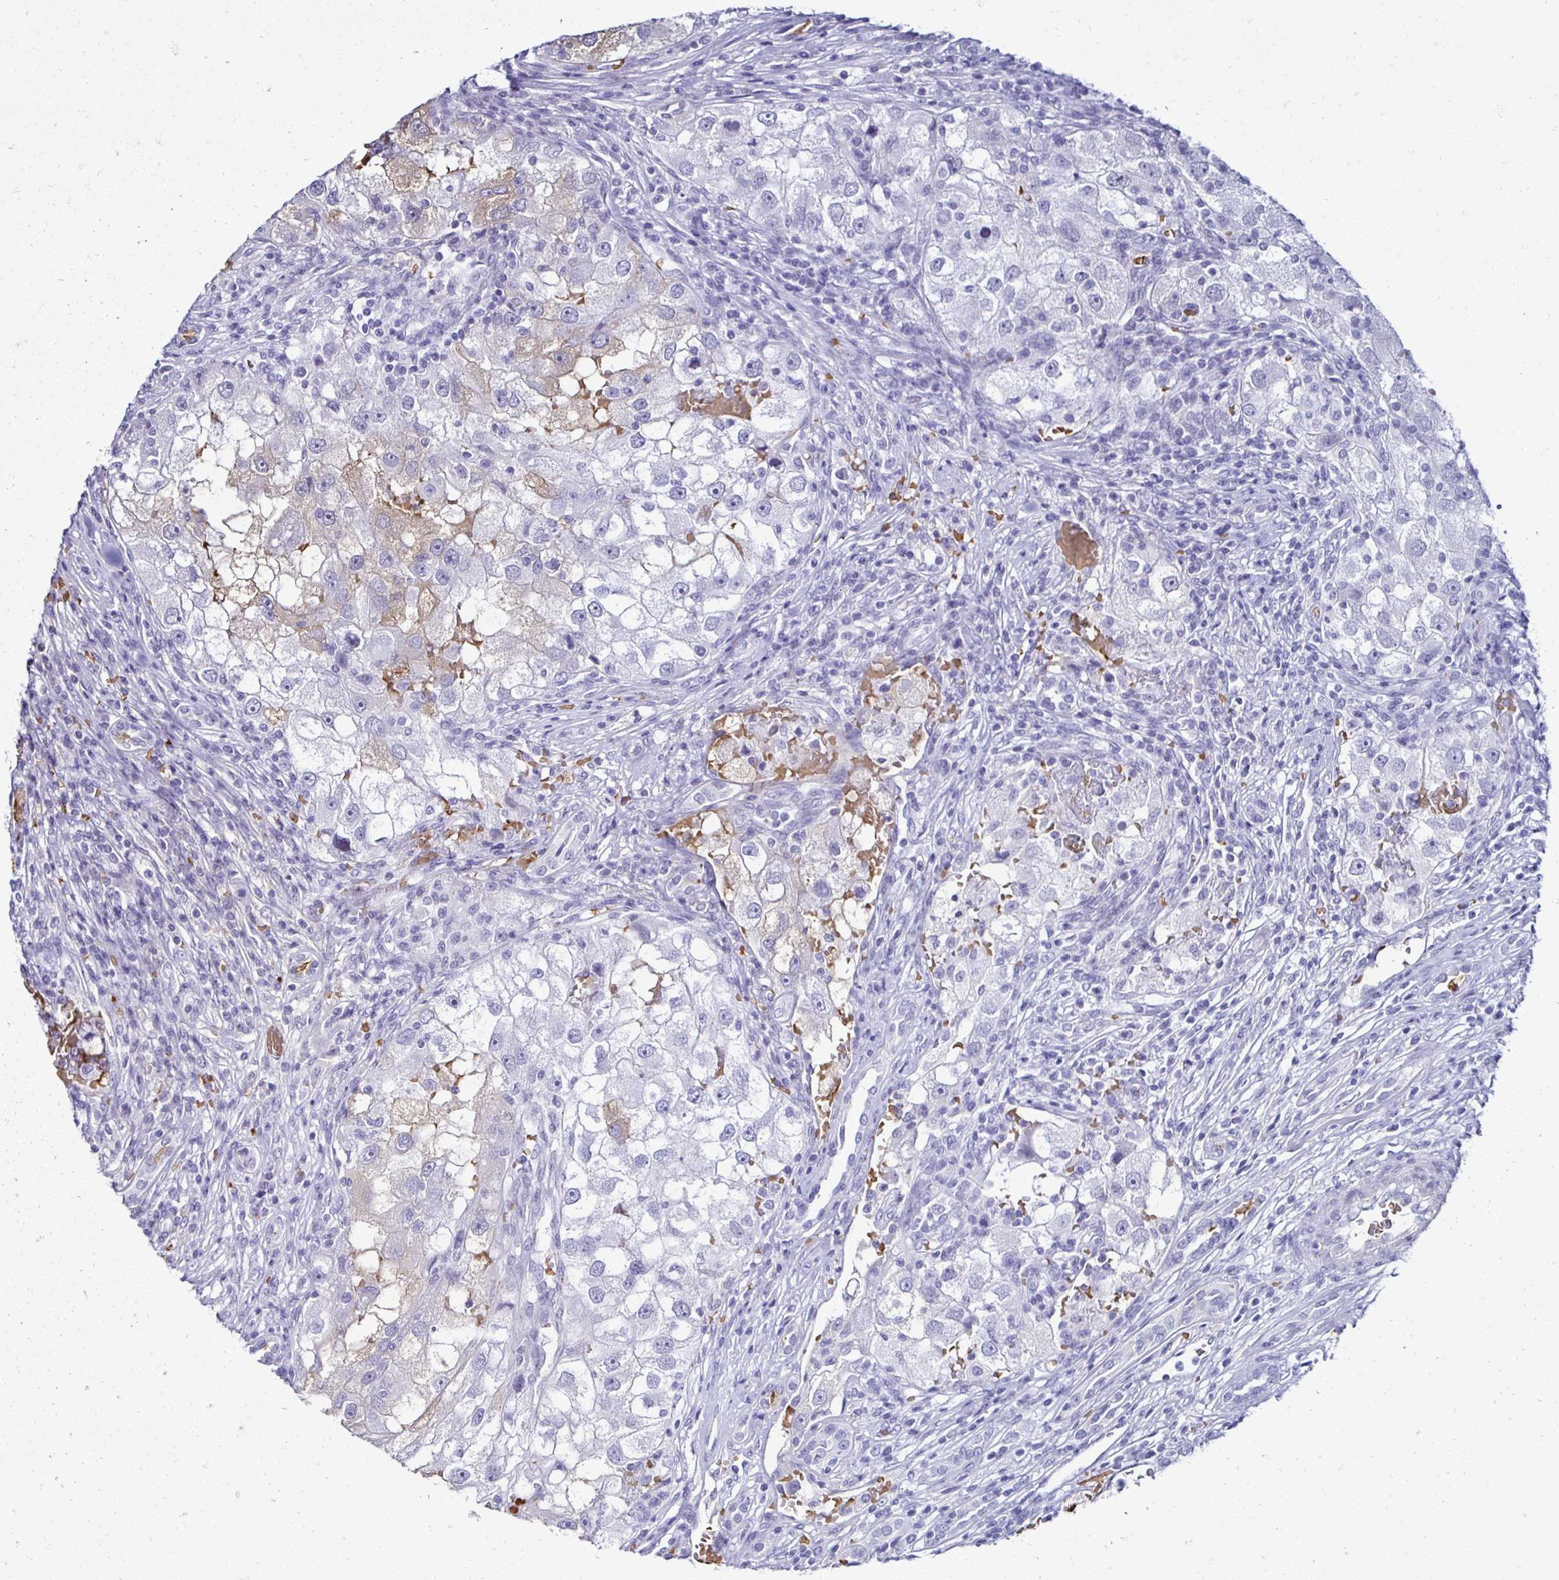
{"staining": {"intensity": "negative", "quantity": "none", "location": "none"}, "tissue": "renal cancer", "cell_type": "Tumor cells", "image_type": "cancer", "snomed": [{"axis": "morphology", "description": "Adenocarcinoma, NOS"}, {"axis": "topography", "description": "Kidney"}], "caption": "Adenocarcinoma (renal) was stained to show a protein in brown. There is no significant staining in tumor cells.", "gene": "RHBDL3", "patient": {"sex": "male", "age": 63}}